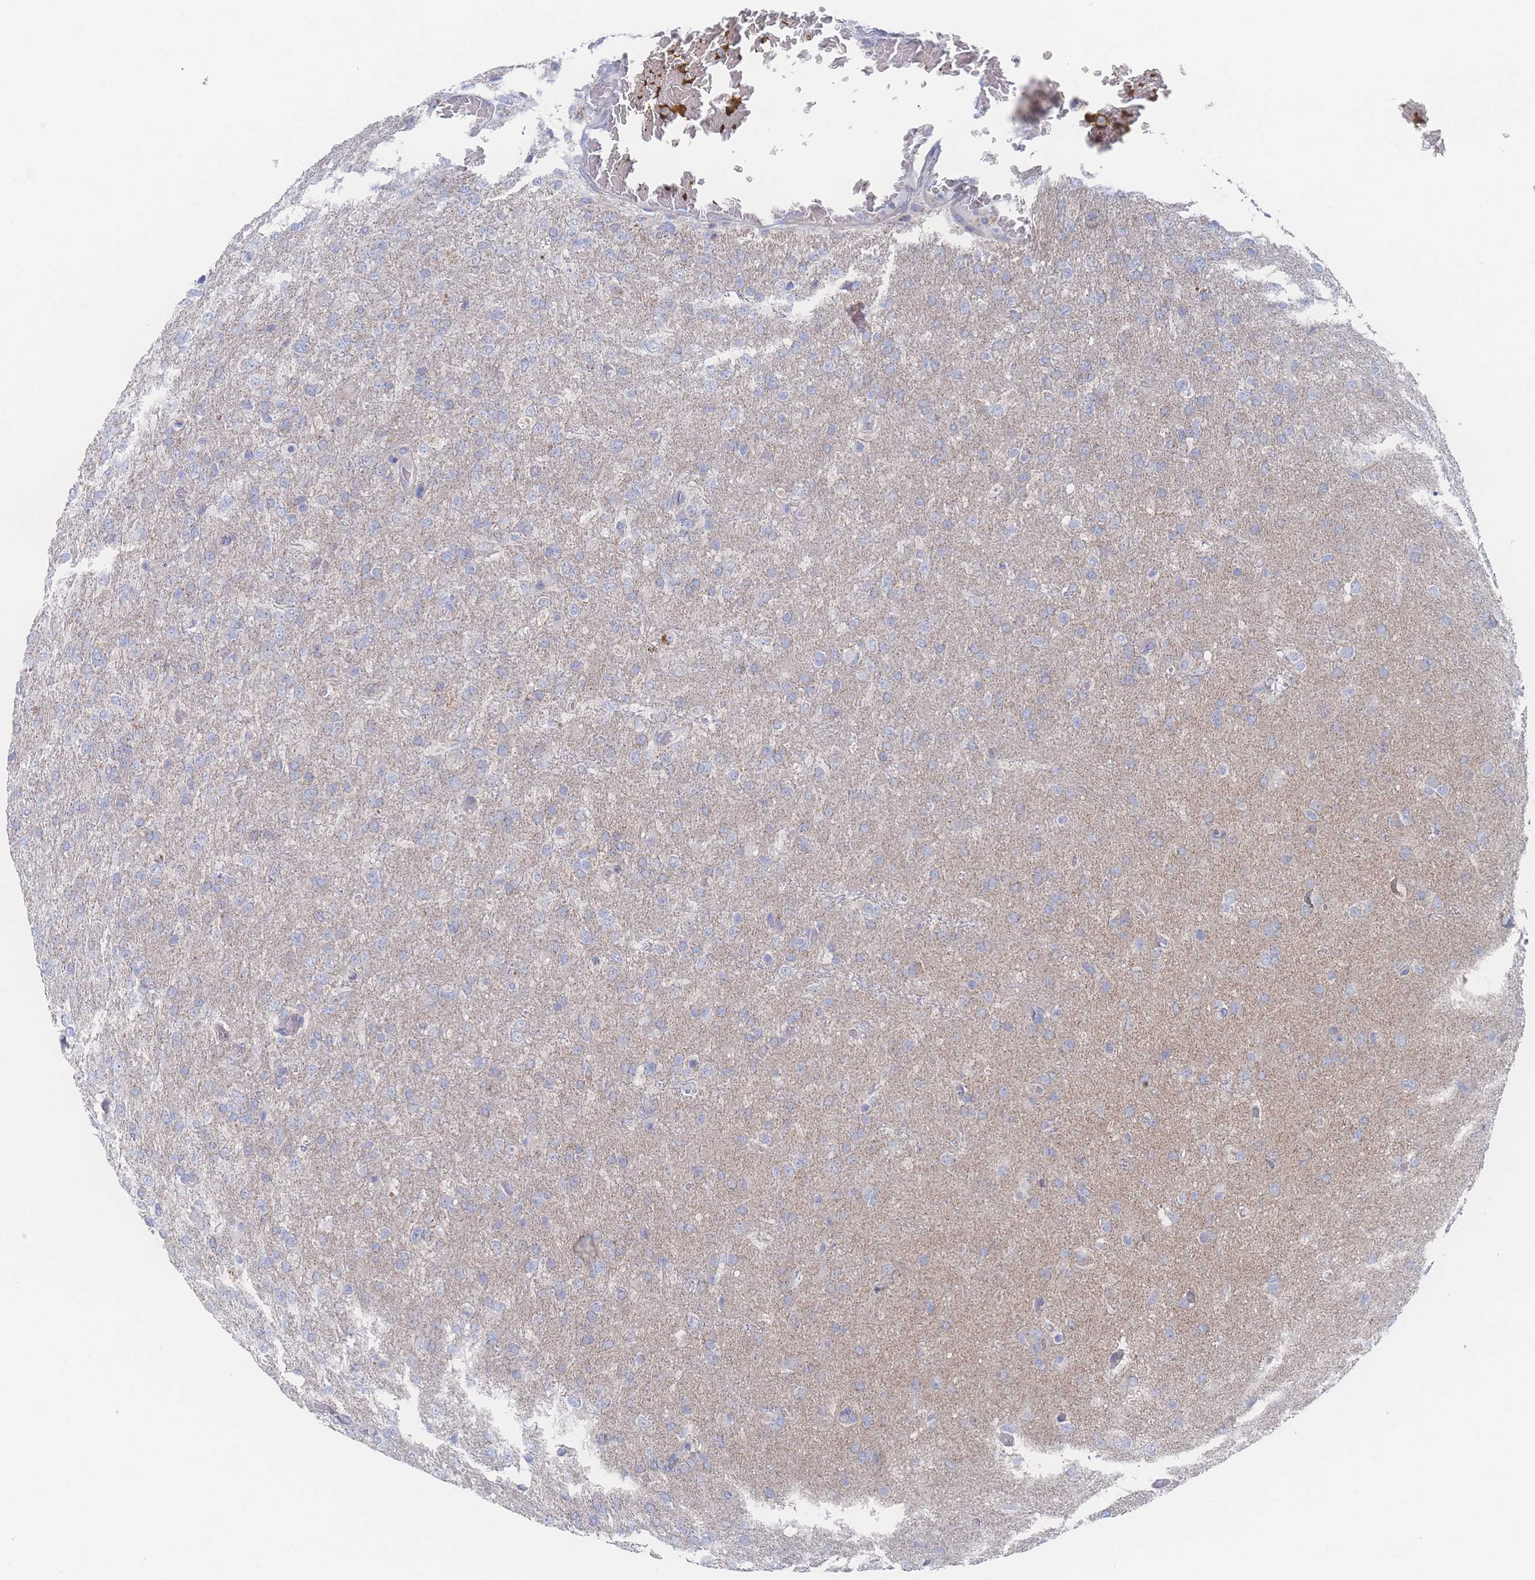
{"staining": {"intensity": "negative", "quantity": "none", "location": "none"}, "tissue": "glioma", "cell_type": "Tumor cells", "image_type": "cancer", "snomed": [{"axis": "morphology", "description": "Glioma, malignant, High grade"}, {"axis": "topography", "description": "Brain"}], "caption": "This is an immunohistochemistry (IHC) histopathology image of glioma. There is no positivity in tumor cells.", "gene": "SNPH", "patient": {"sex": "female", "age": 74}}